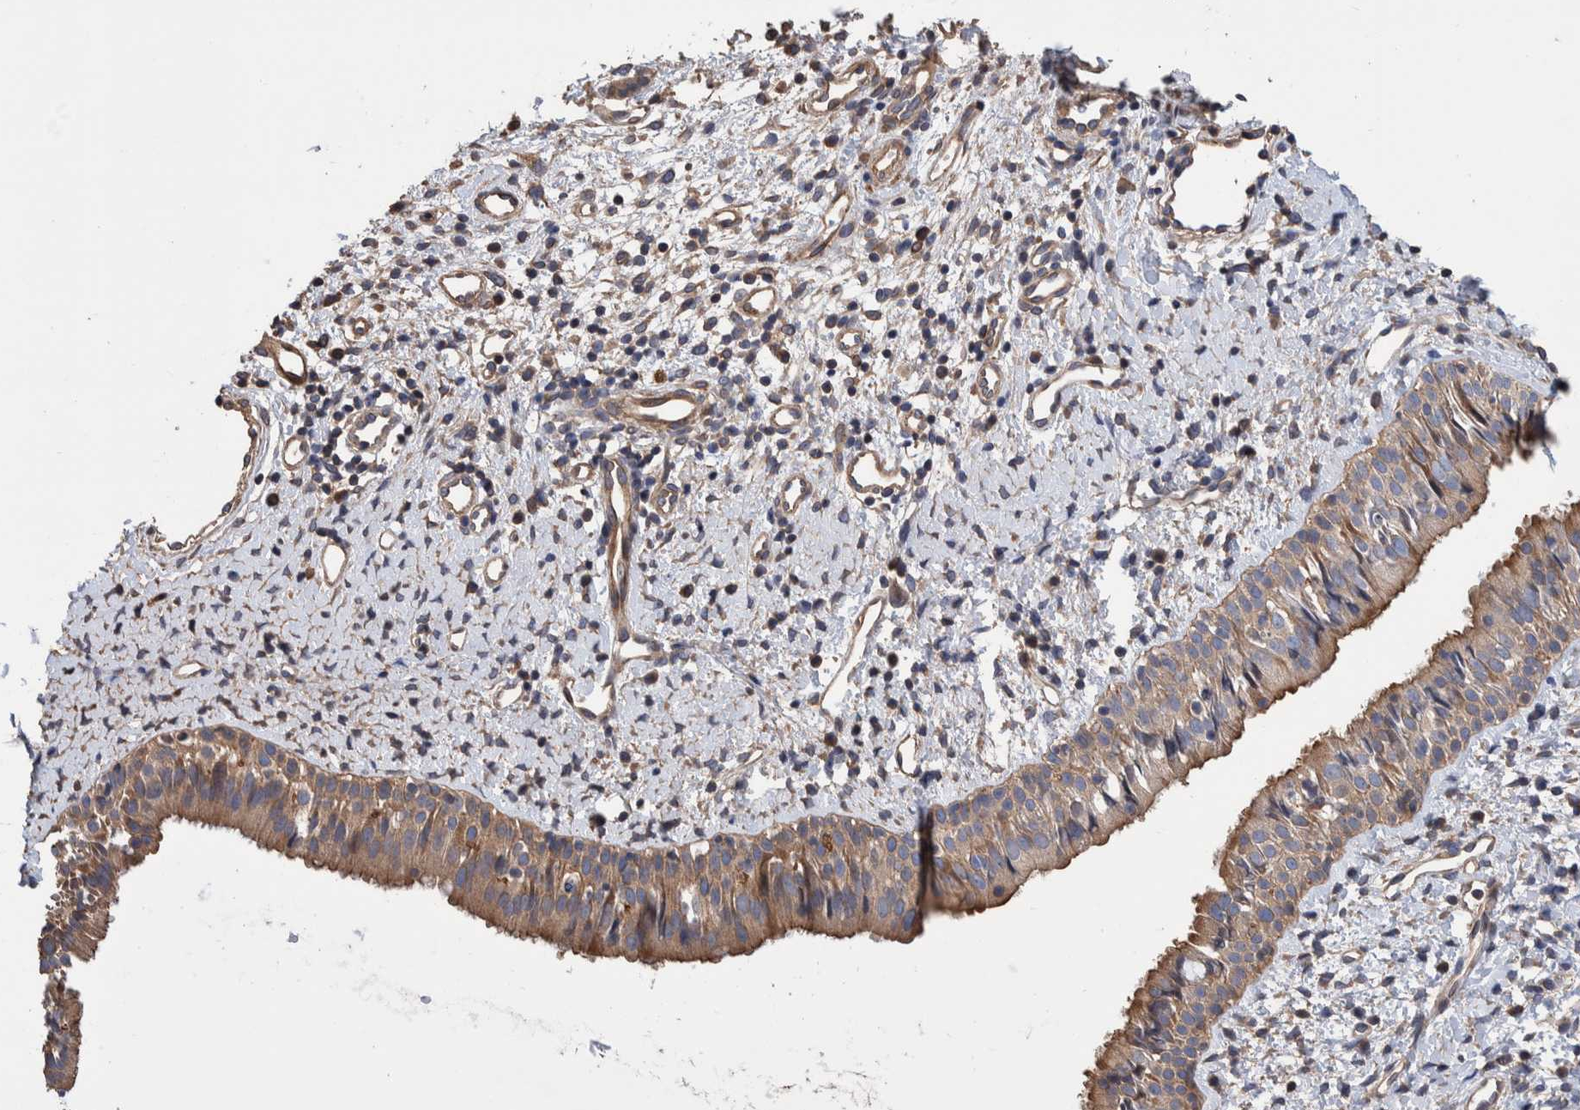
{"staining": {"intensity": "weak", "quantity": ">75%", "location": "cytoplasmic/membranous"}, "tissue": "nasopharynx", "cell_type": "Respiratory epithelial cells", "image_type": "normal", "snomed": [{"axis": "morphology", "description": "Normal tissue, NOS"}, {"axis": "topography", "description": "Nasopharynx"}], "caption": "Immunohistochemistry (IHC) image of unremarkable nasopharynx: nasopharynx stained using IHC exhibits low levels of weak protein expression localized specifically in the cytoplasmic/membranous of respiratory epithelial cells, appearing as a cytoplasmic/membranous brown color.", "gene": "SLC45A4", "patient": {"sex": "male", "age": 22}}